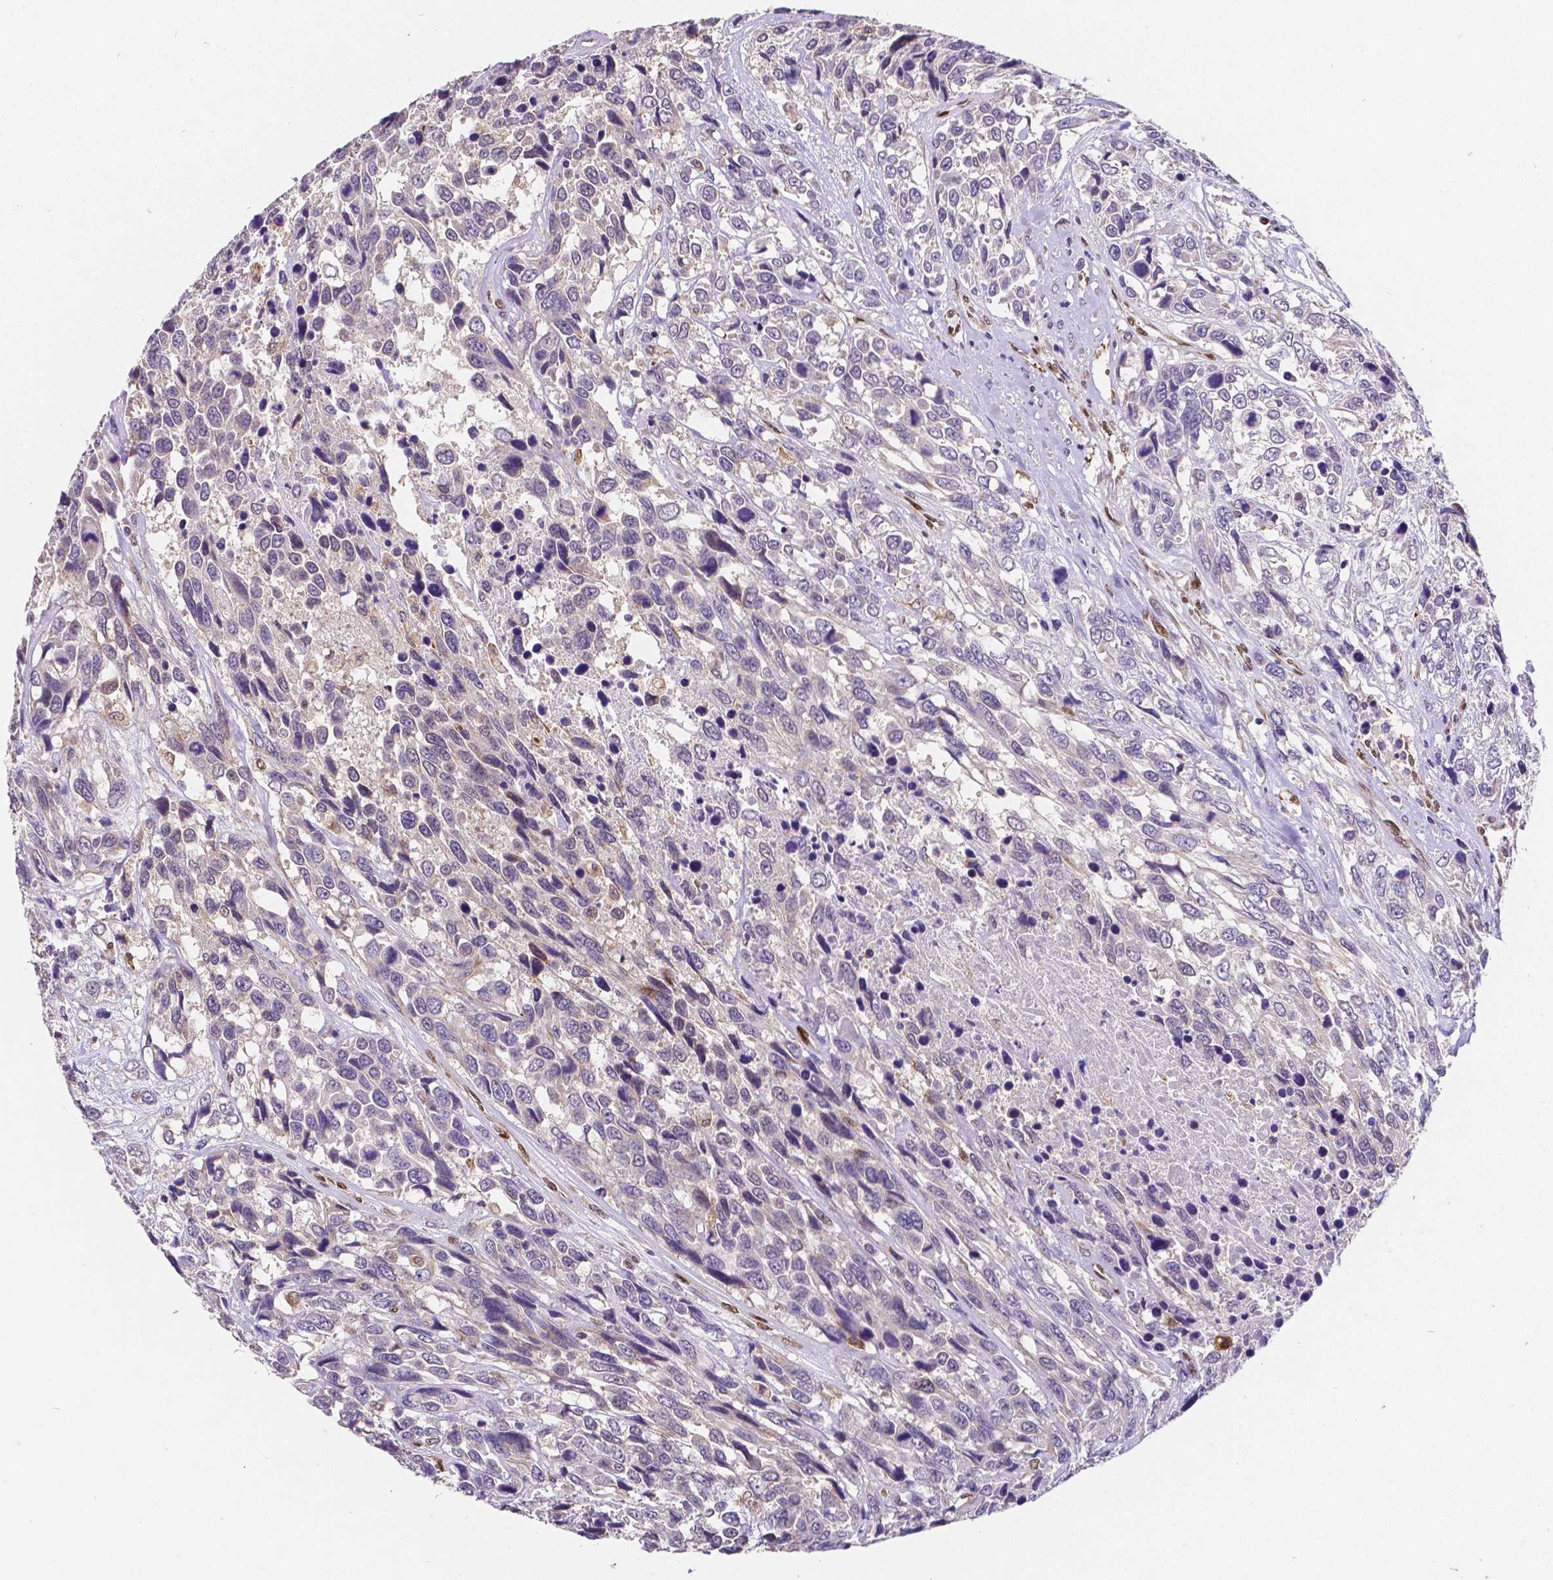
{"staining": {"intensity": "negative", "quantity": "none", "location": "none"}, "tissue": "urothelial cancer", "cell_type": "Tumor cells", "image_type": "cancer", "snomed": [{"axis": "morphology", "description": "Urothelial carcinoma, High grade"}, {"axis": "topography", "description": "Urinary bladder"}], "caption": "There is no significant staining in tumor cells of urothelial cancer.", "gene": "MEF2C", "patient": {"sex": "female", "age": 70}}